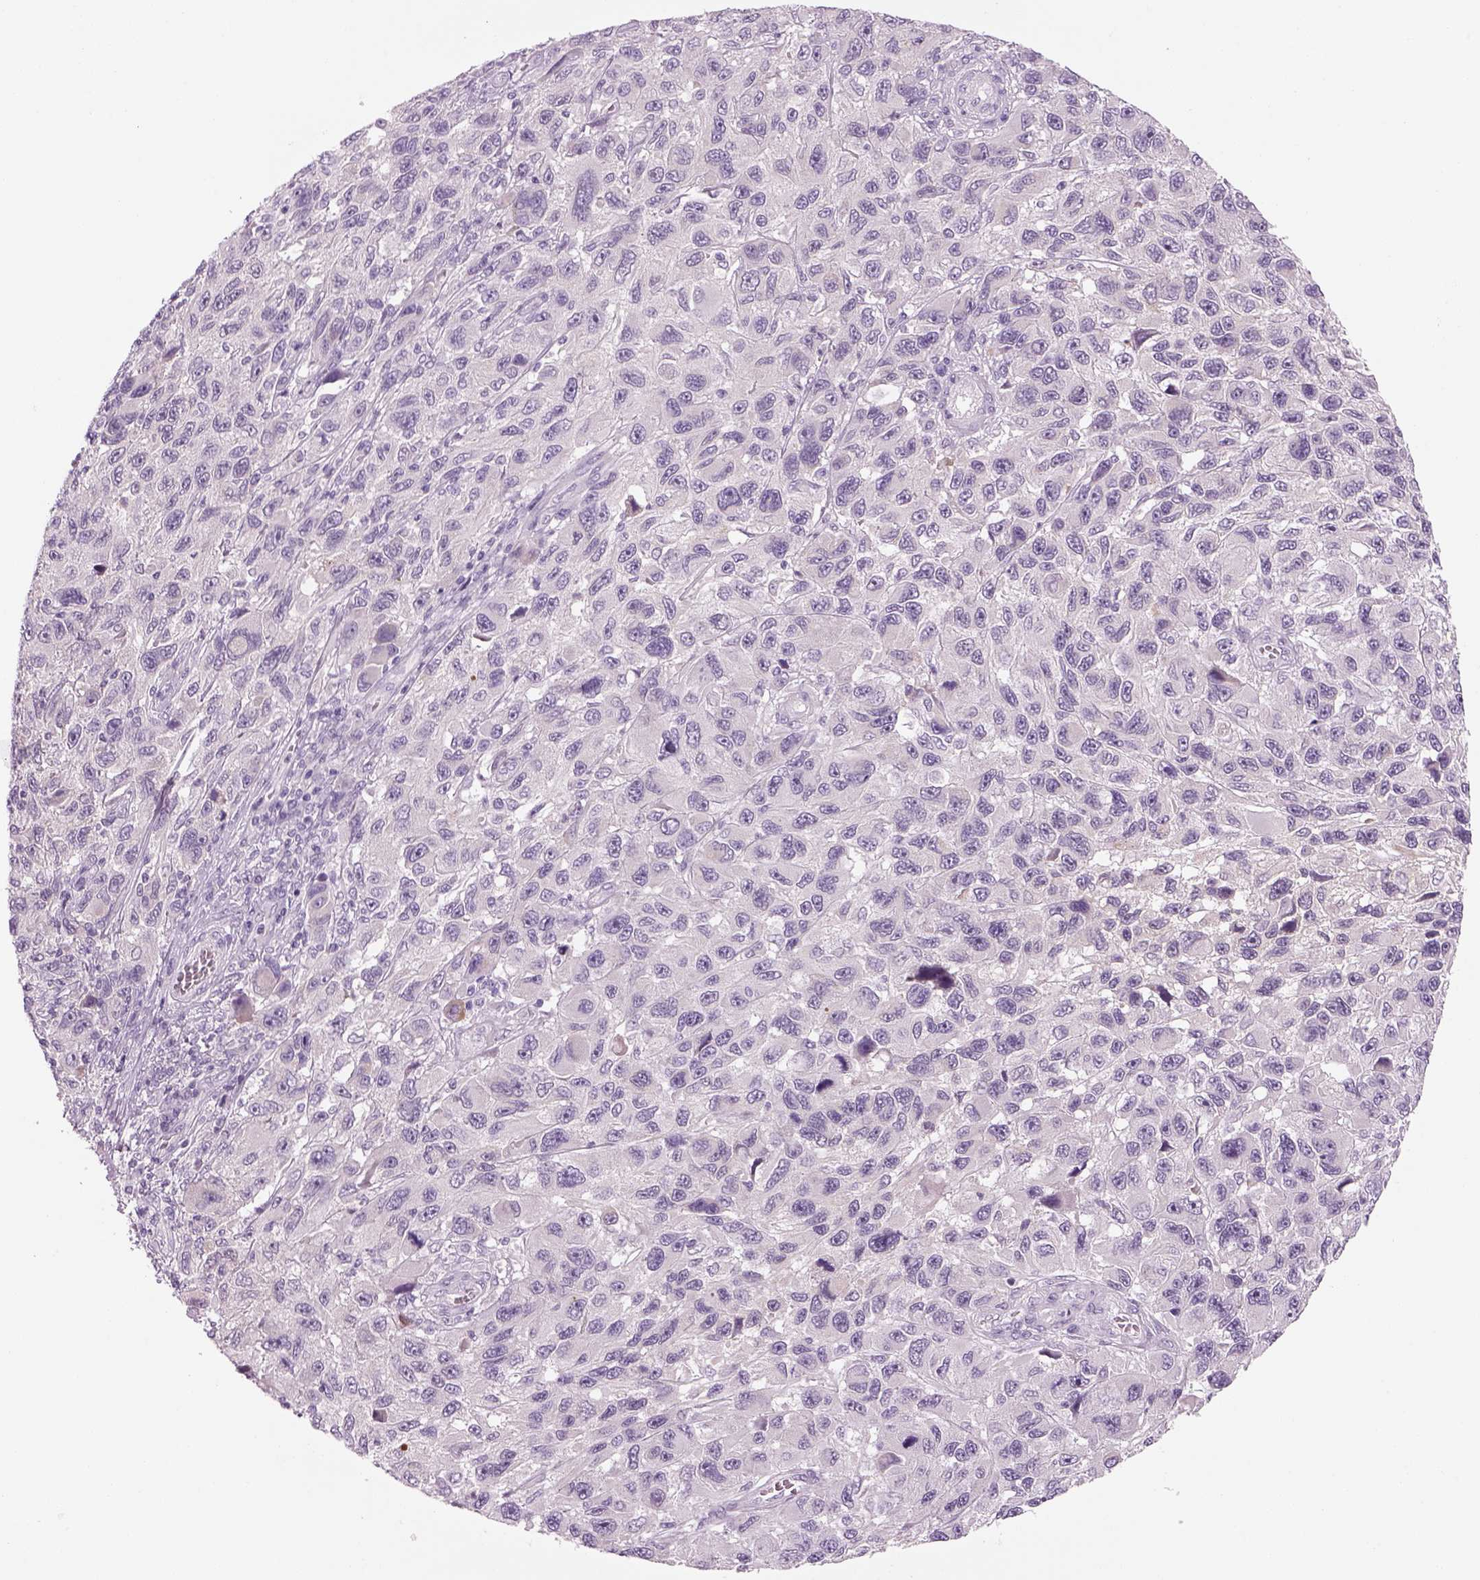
{"staining": {"intensity": "negative", "quantity": "none", "location": "none"}, "tissue": "melanoma", "cell_type": "Tumor cells", "image_type": "cancer", "snomed": [{"axis": "morphology", "description": "Malignant melanoma, NOS"}, {"axis": "topography", "description": "Skin"}], "caption": "DAB (3,3'-diaminobenzidine) immunohistochemical staining of melanoma displays no significant positivity in tumor cells. The staining was performed using DAB to visualize the protein expression in brown, while the nuclei were stained in blue with hematoxylin (Magnification: 20x).", "gene": "MDH1B", "patient": {"sex": "male", "age": 53}}